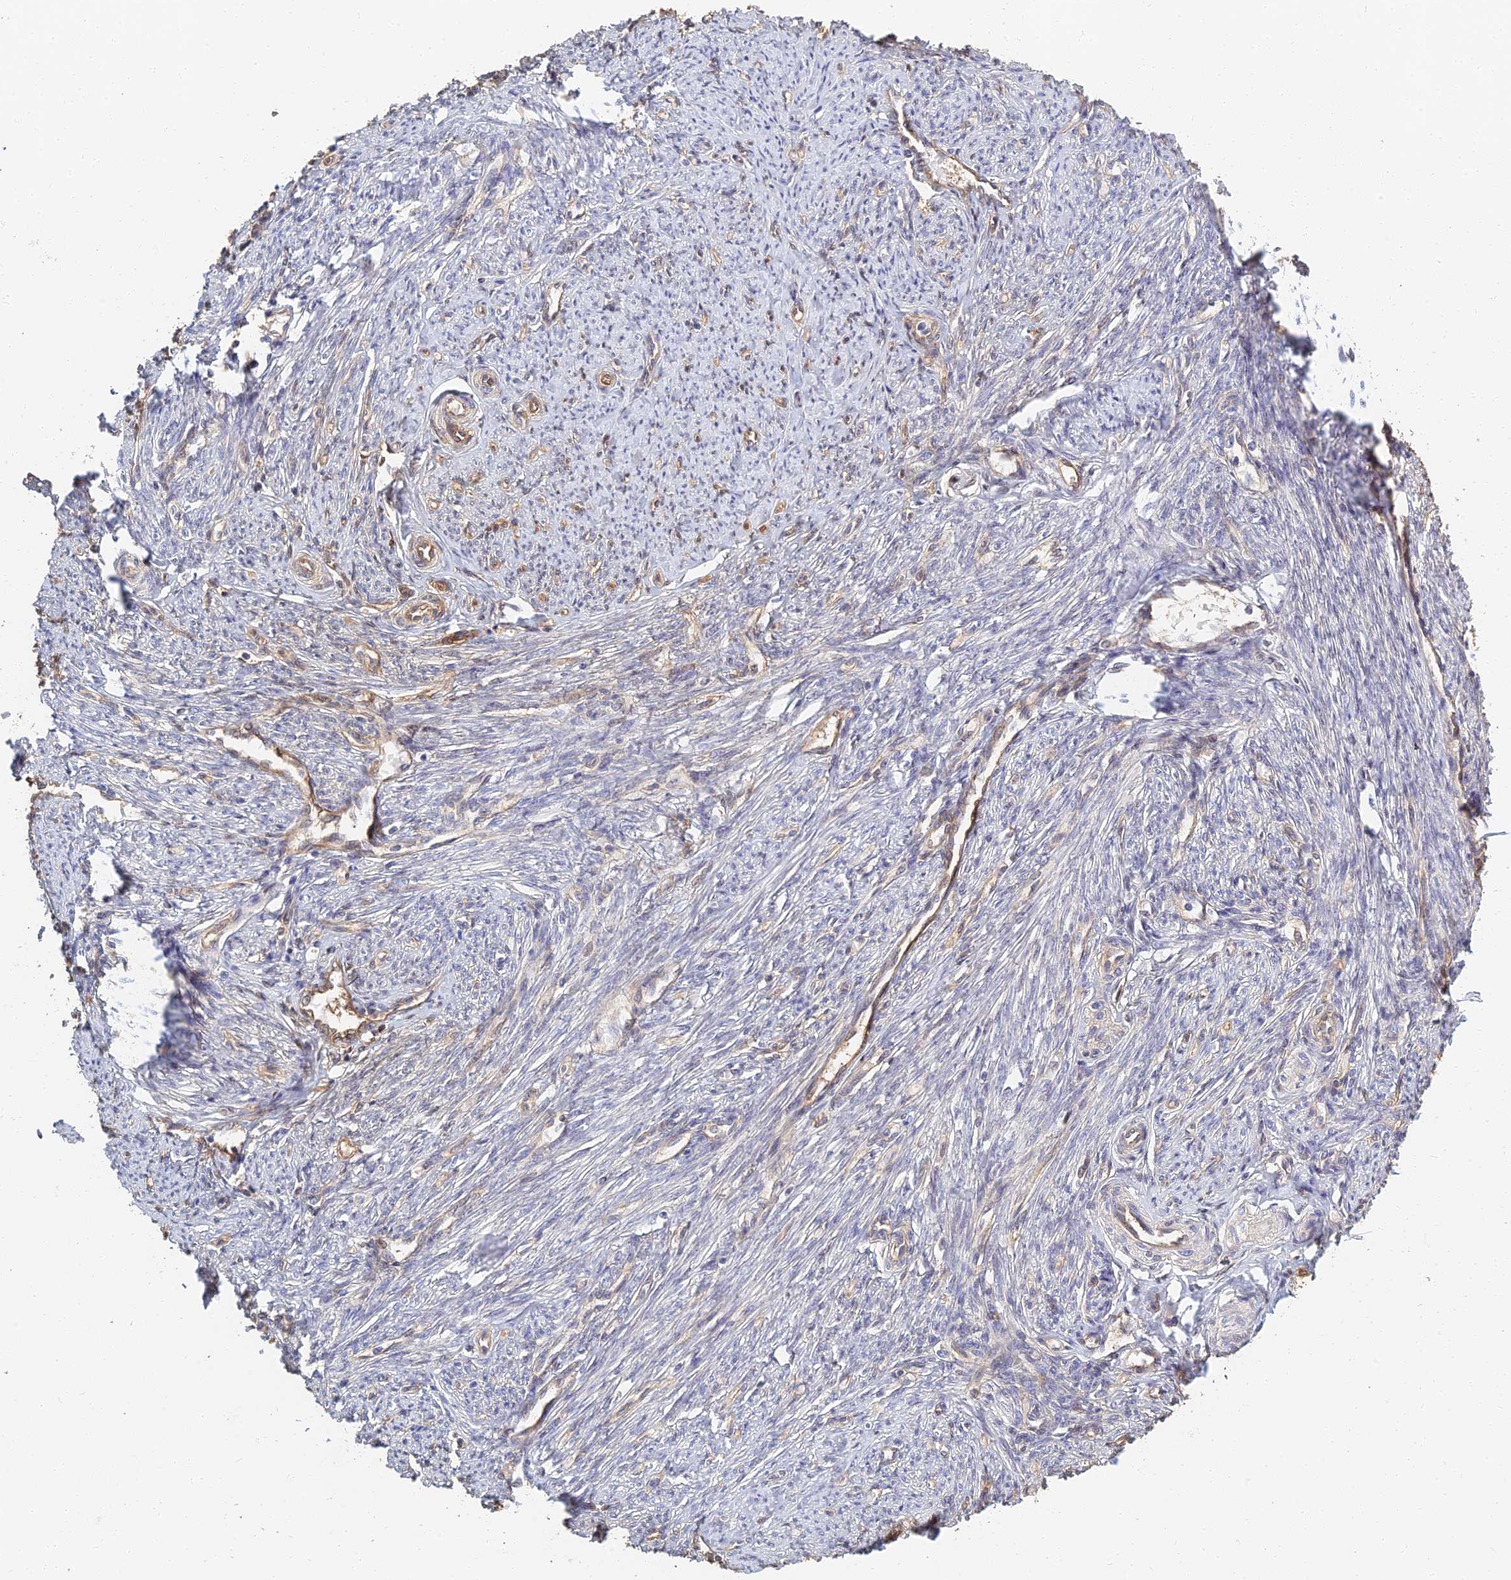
{"staining": {"intensity": "weak", "quantity": "<25%", "location": "cytoplasmic/membranous"}, "tissue": "smooth muscle", "cell_type": "Smooth muscle cells", "image_type": "normal", "snomed": [{"axis": "morphology", "description": "Normal tissue, NOS"}, {"axis": "topography", "description": "Smooth muscle"}, {"axis": "topography", "description": "Uterus"}], "caption": "Immunohistochemistry photomicrograph of benign smooth muscle: human smooth muscle stained with DAB exhibits no significant protein positivity in smooth muscle cells.", "gene": "LRRN3", "patient": {"sex": "female", "age": 59}}